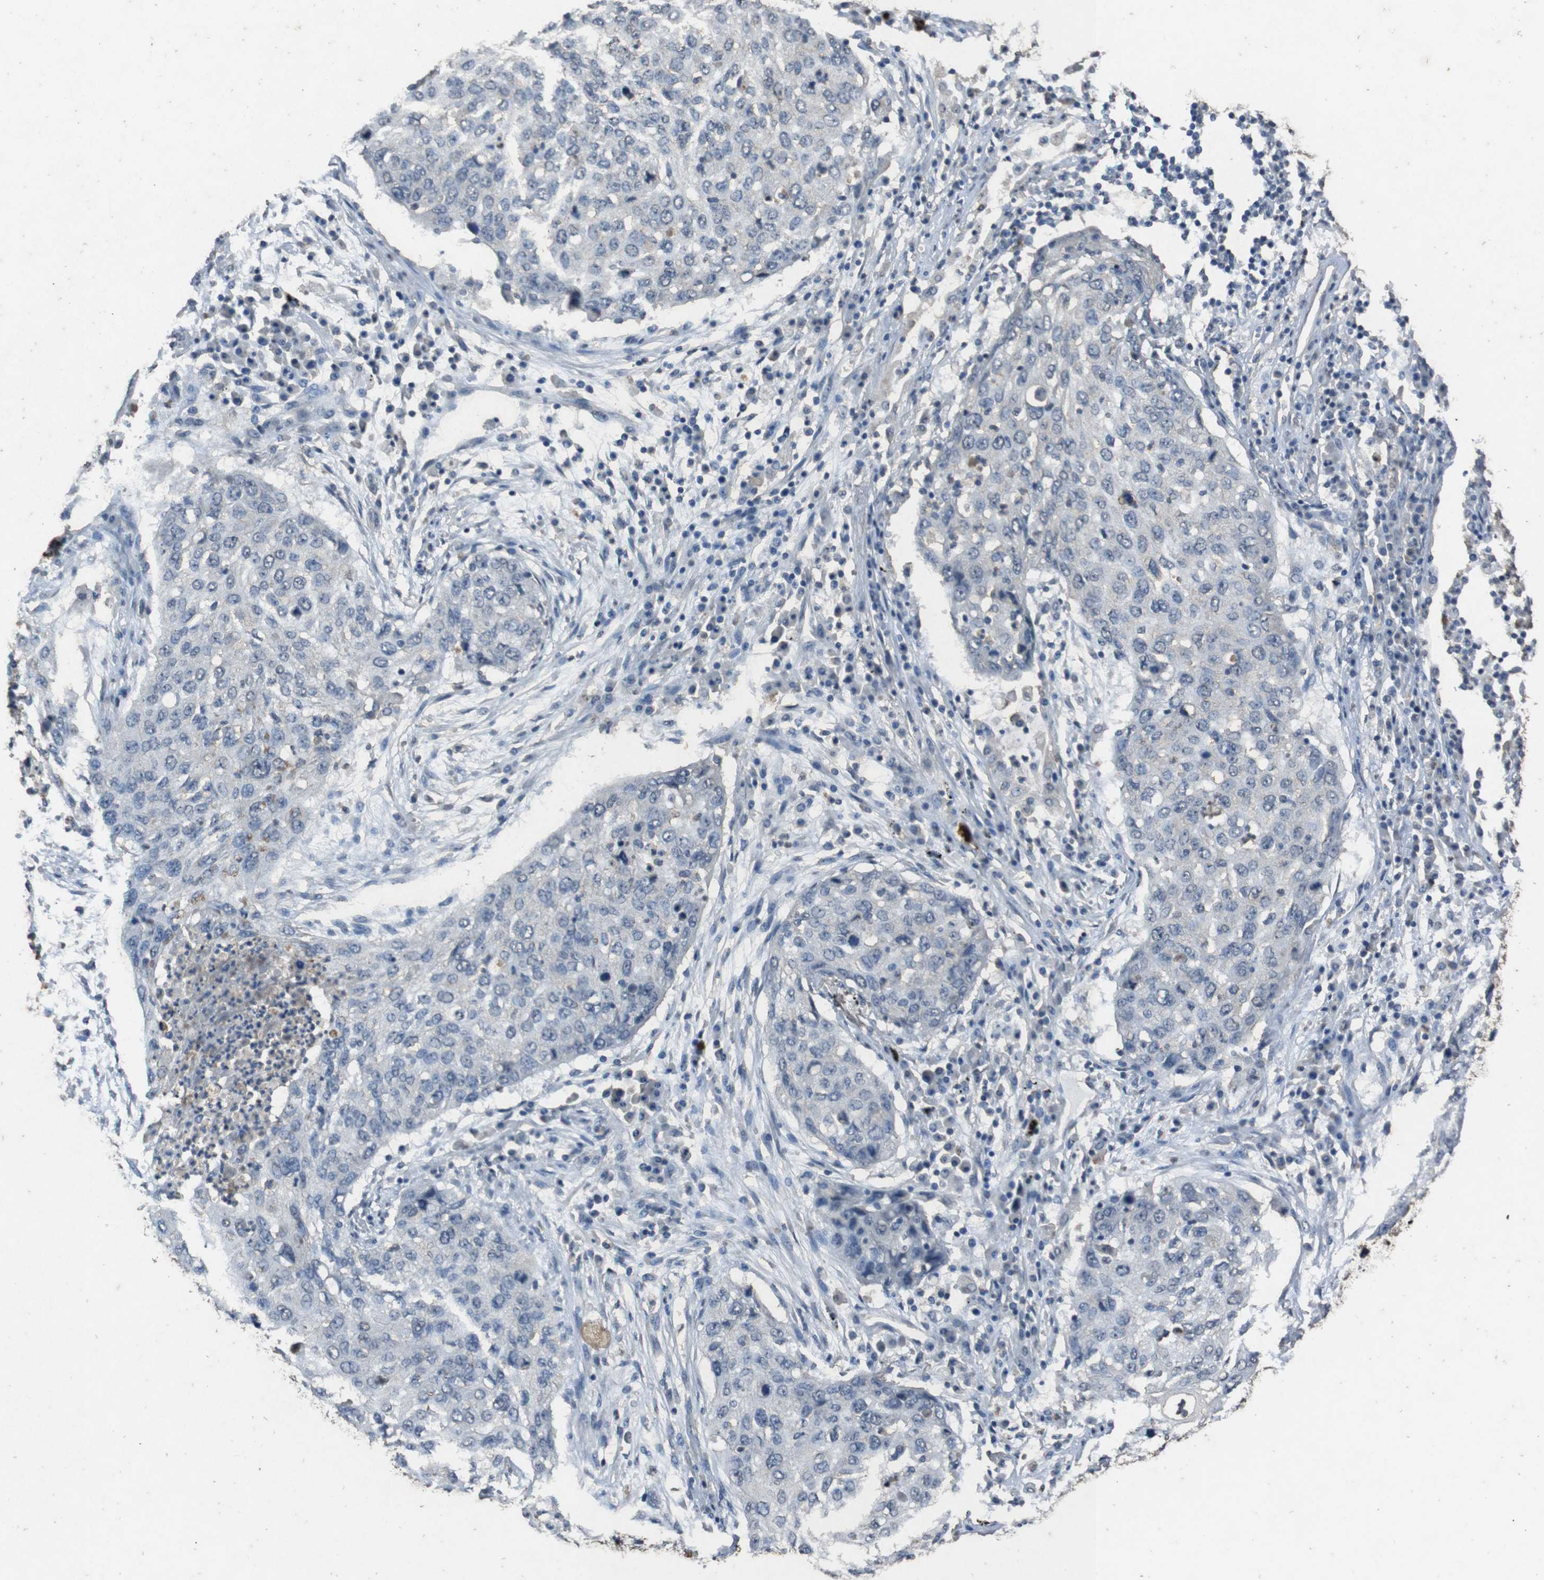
{"staining": {"intensity": "negative", "quantity": "none", "location": "none"}, "tissue": "lung cancer", "cell_type": "Tumor cells", "image_type": "cancer", "snomed": [{"axis": "morphology", "description": "Squamous cell carcinoma, NOS"}, {"axis": "topography", "description": "Lung"}], "caption": "Tumor cells are negative for brown protein staining in lung cancer. (DAB immunohistochemistry, high magnification).", "gene": "STBD1", "patient": {"sex": "female", "age": 63}}